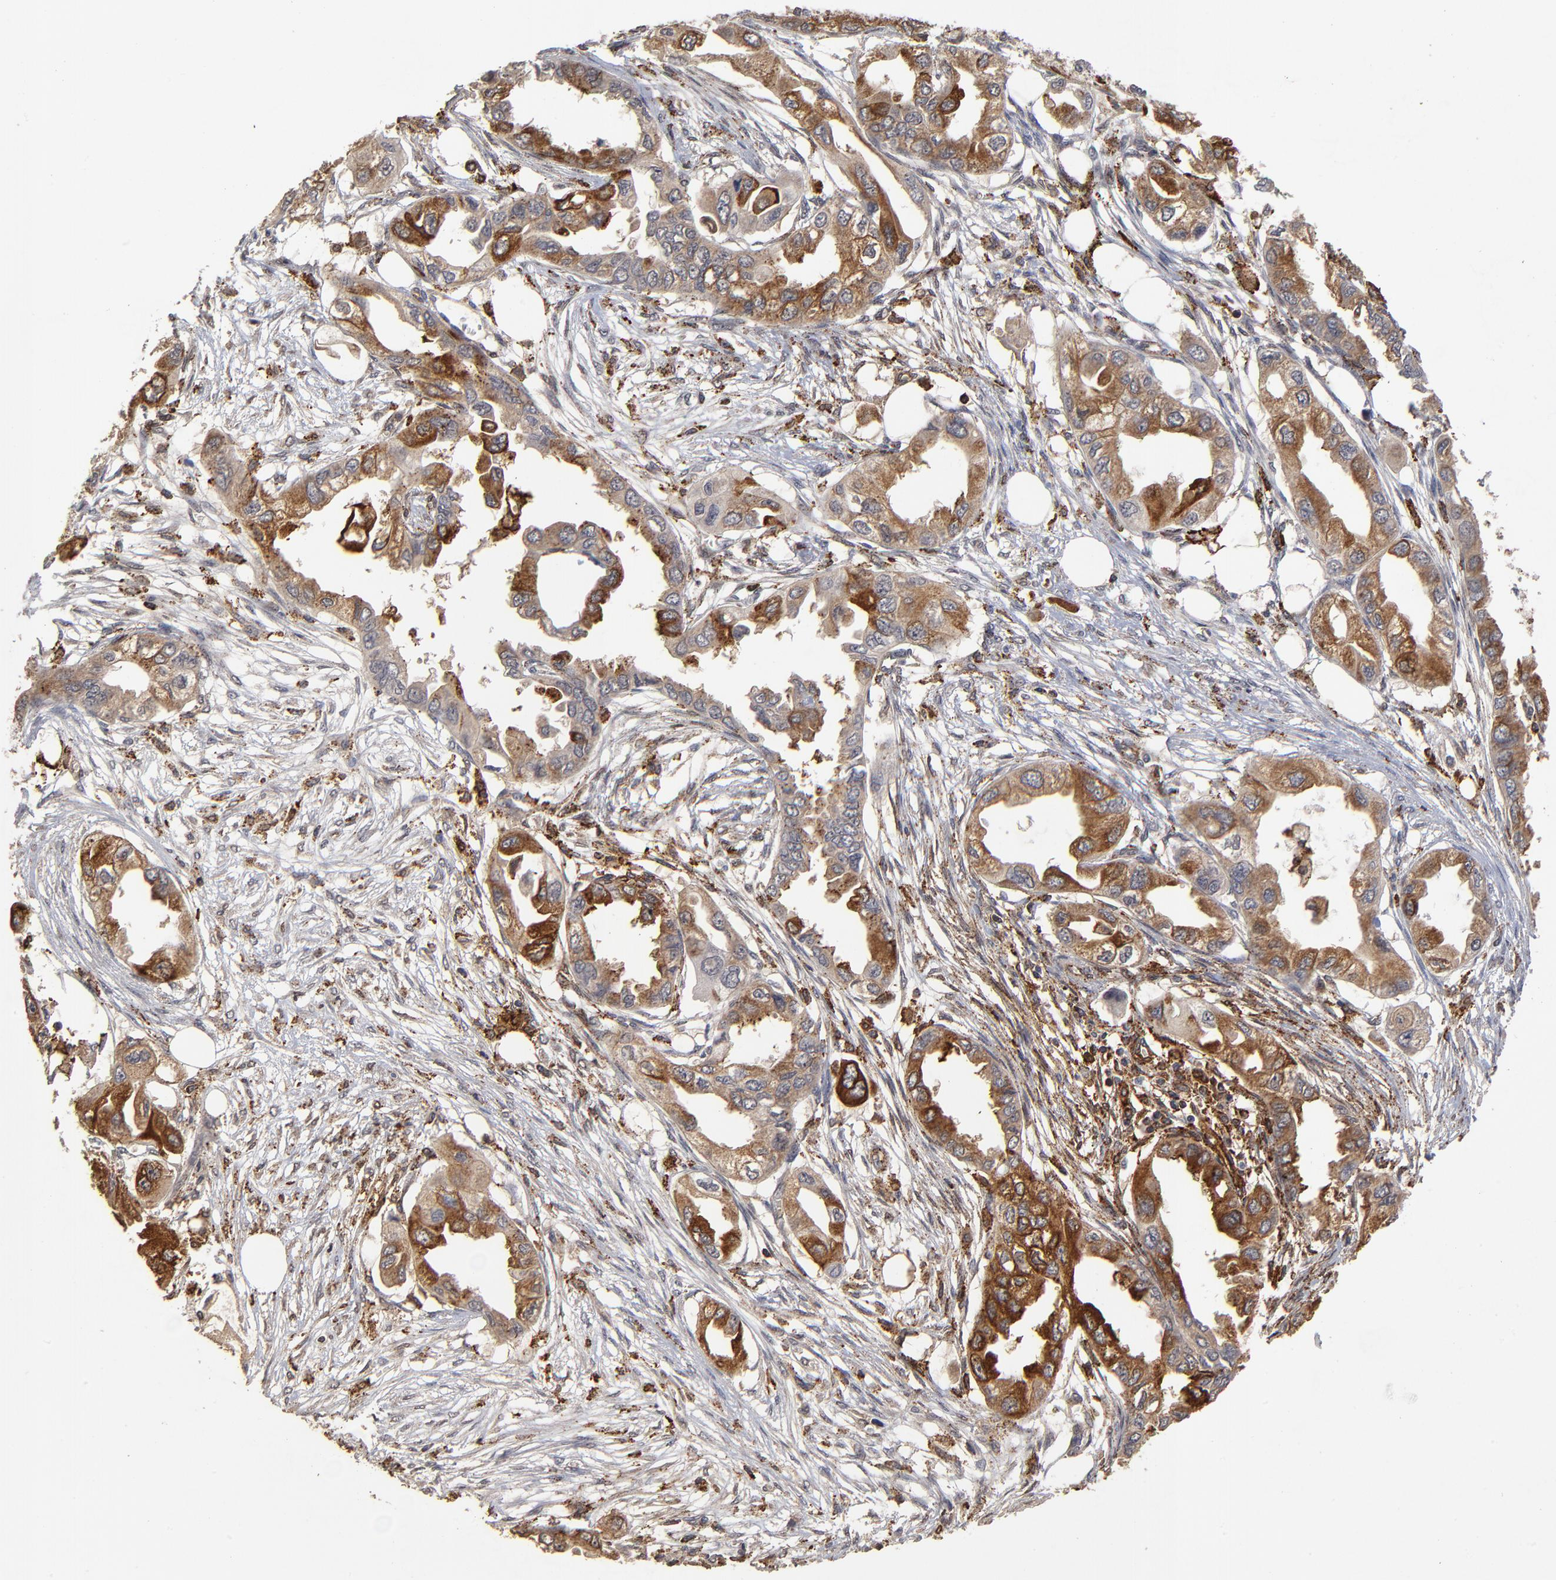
{"staining": {"intensity": "strong", "quantity": ">75%", "location": "cytoplasmic/membranous"}, "tissue": "endometrial cancer", "cell_type": "Tumor cells", "image_type": "cancer", "snomed": [{"axis": "morphology", "description": "Adenocarcinoma, NOS"}, {"axis": "topography", "description": "Endometrium"}], "caption": "Brown immunohistochemical staining in human endometrial cancer shows strong cytoplasmic/membranous expression in about >75% of tumor cells.", "gene": "ASB8", "patient": {"sex": "female", "age": 67}}